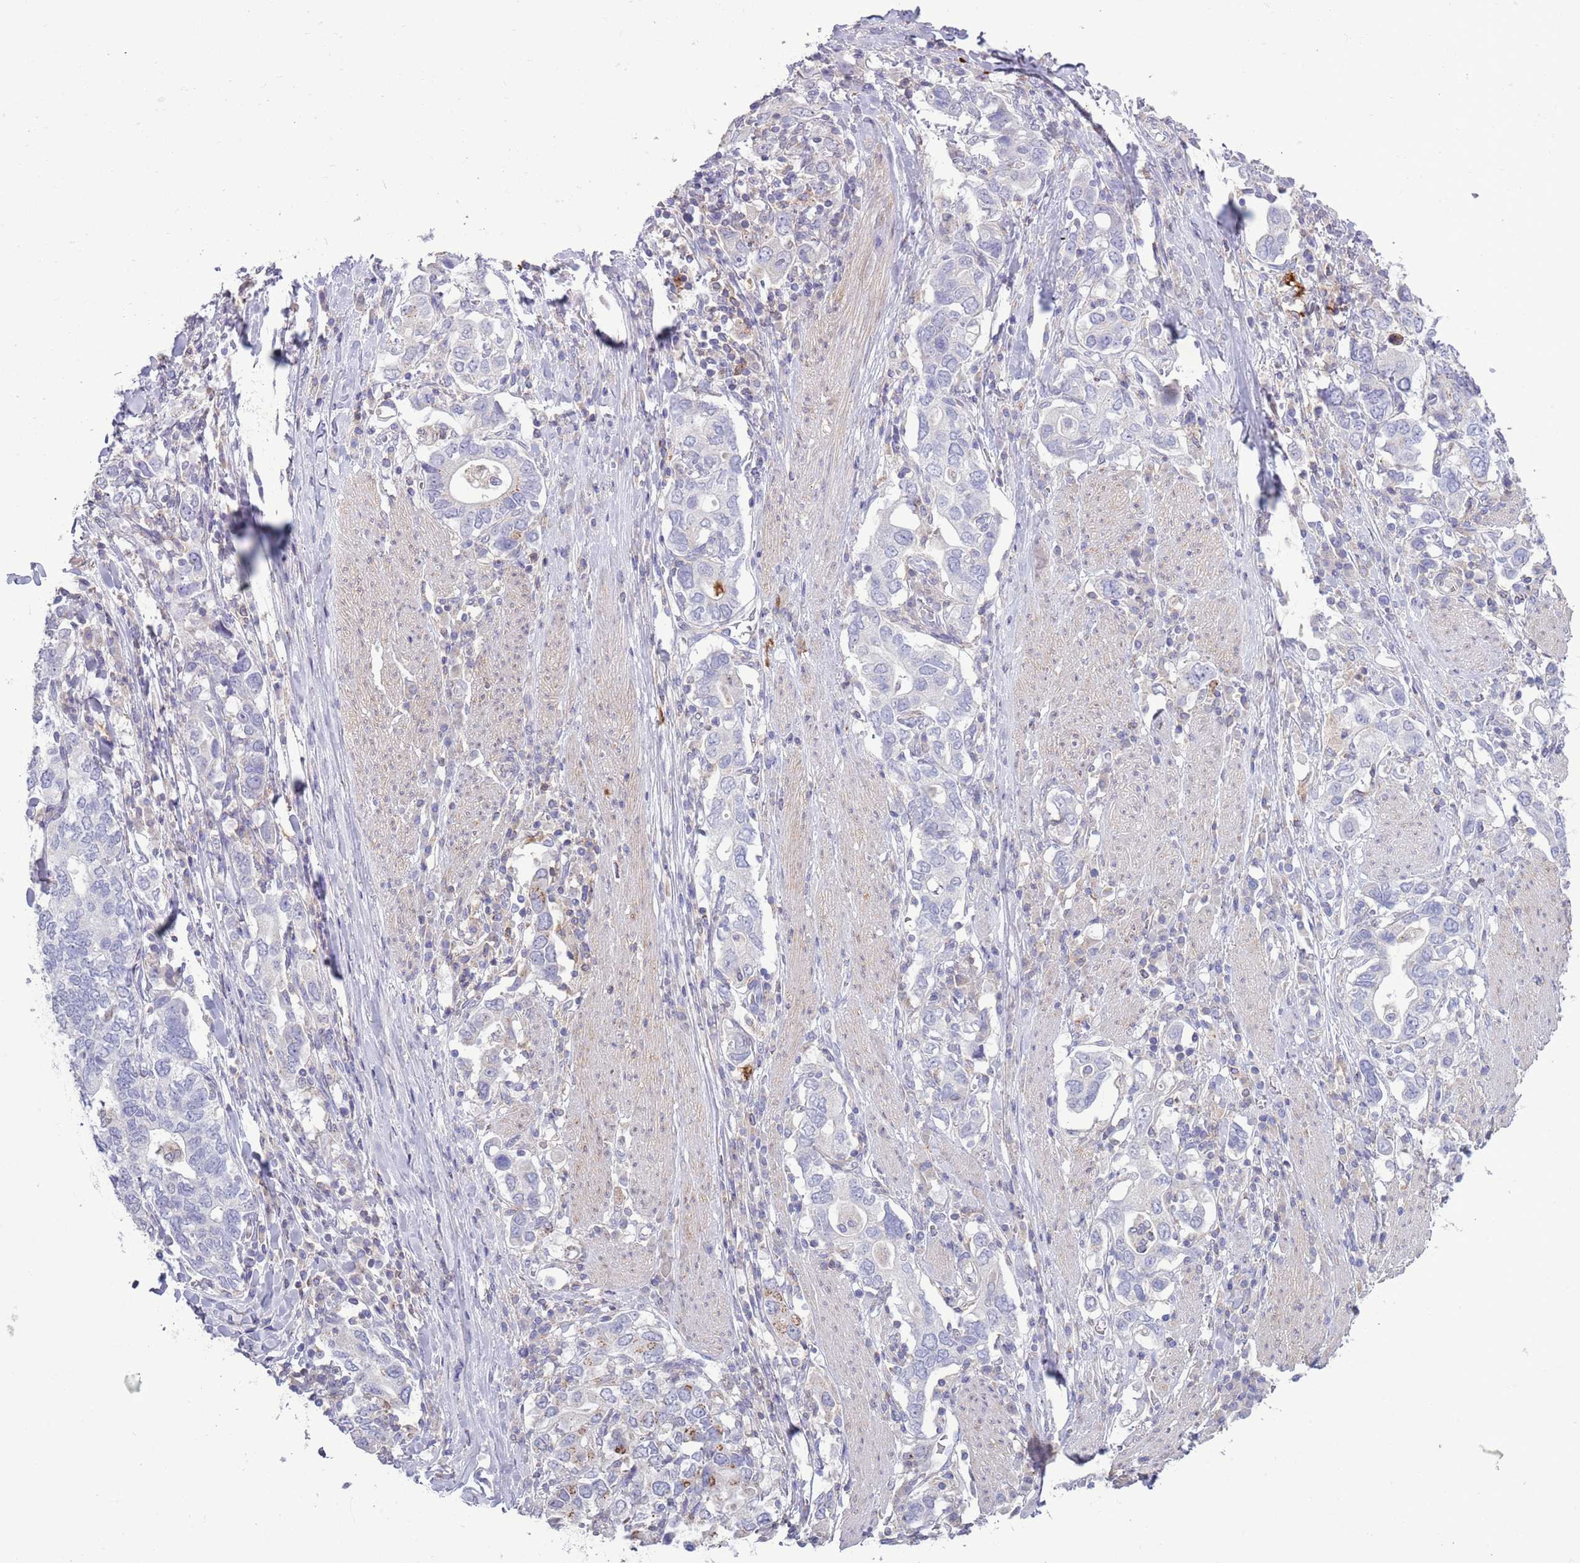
{"staining": {"intensity": "negative", "quantity": "none", "location": "none"}, "tissue": "stomach cancer", "cell_type": "Tumor cells", "image_type": "cancer", "snomed": [{"axis": "morphology", "description": "Adenocarcinoma, NOS"}, {"axis": "topography", "description": "Stomach, upper"}, {"axis": "topography", "description": "Stomach"}], "caption": "There is no significant positivity in tumor cells of adenocarcinoma (stomach).", "gene": "ACSBG1", "patient": {"sex": "male", "age": 62}}